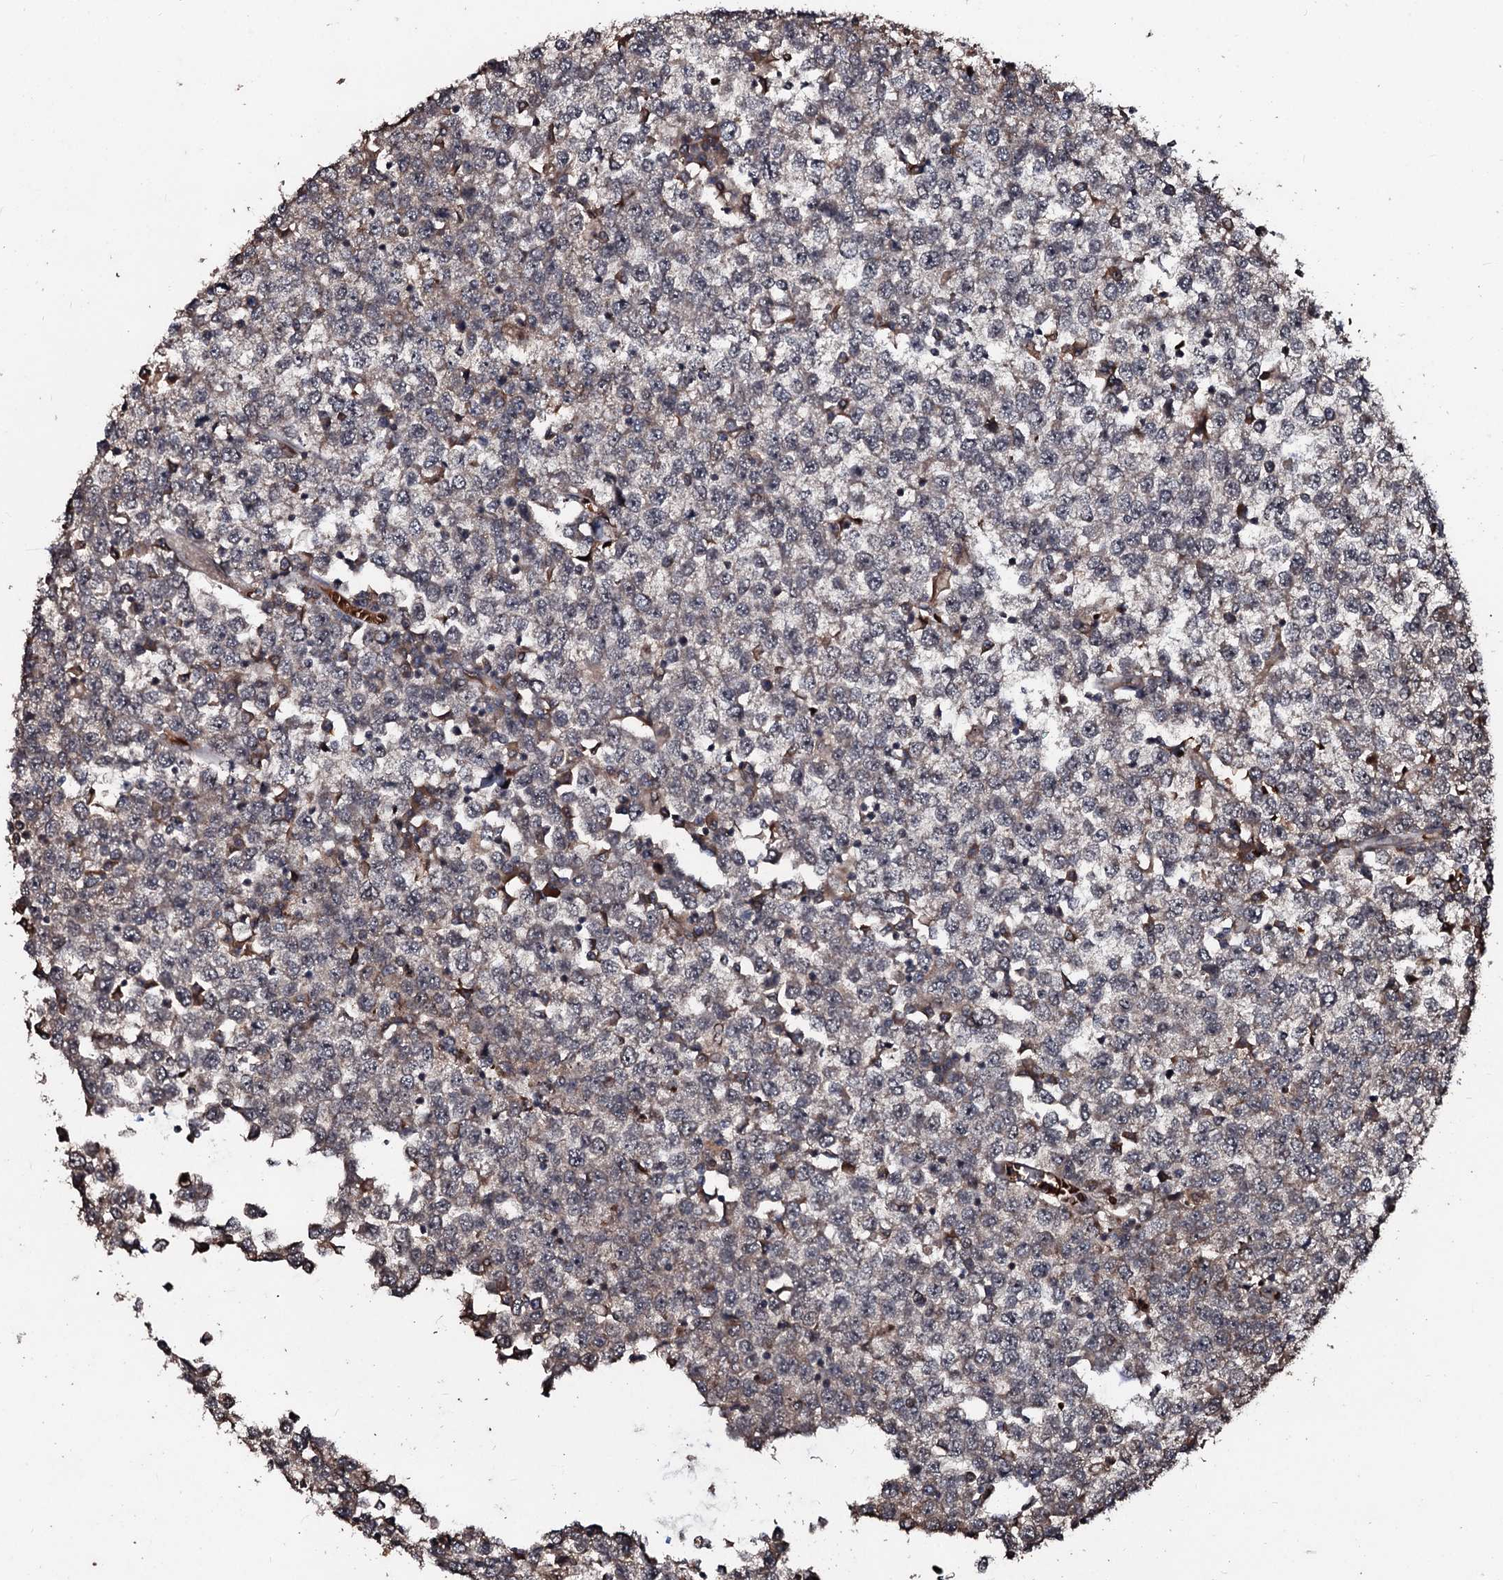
{"staining": {"intensity": "moderate", "quantity": "25%-75%", "location": "cytoplasmic/membranous,nuclear"}, "tissue": "testis cancer", "cell_type": "Tumor cells", "image_type": "cancer", "snomed": [{"axis": "morphology", "description": "Seminoma, NOS"}, {"axis": "topography", "description": "Testis"}], "caption": "A medium amount of moderate cytoplasmic/membranous and nuclear staining is seen in approximately 25%-75% of tumor cells in testis cancer tissue.", "gene": "SUPT7L", "patient": {"sex": "male", "age": 65}}